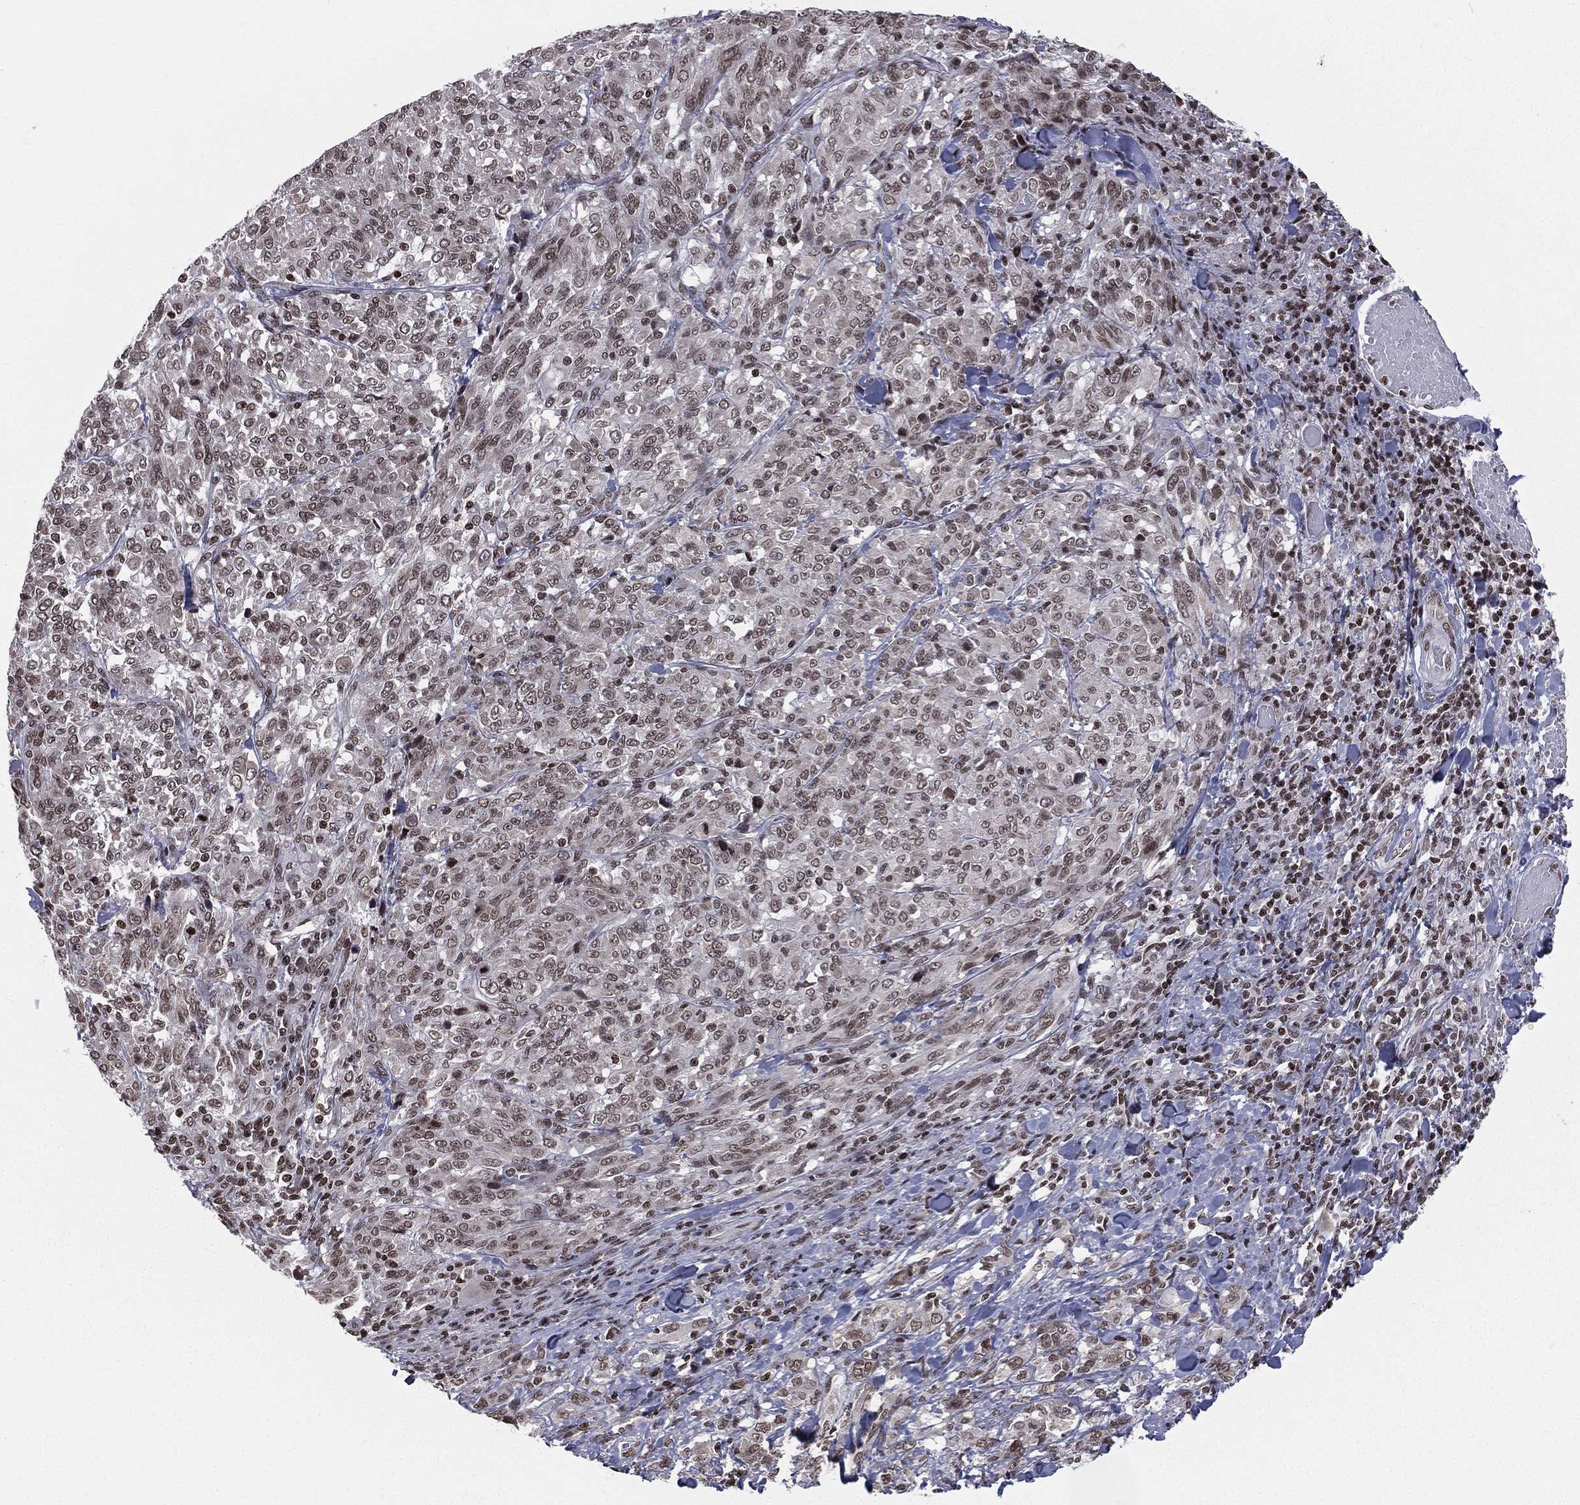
{"staining": {"intensity": "weak", "quantity": "25%-75%", "location": "nuclear"}, "tissue": "melanoma", "cell_type": "Tumor cells", "image_type": "cancer", "snomed": [{"axis": "morphology", "description": "Malignant melanoma, NOS"}, {"axis": "topography", "description": "Skin"}], "caption": "Human melanoma stained for a protein (brown) exhibits weak nuclear positive positivity in approximately 25%-75% of tumor cells.", "gene": "RFX7", "patient": {"sex": "female", "age": 91}}